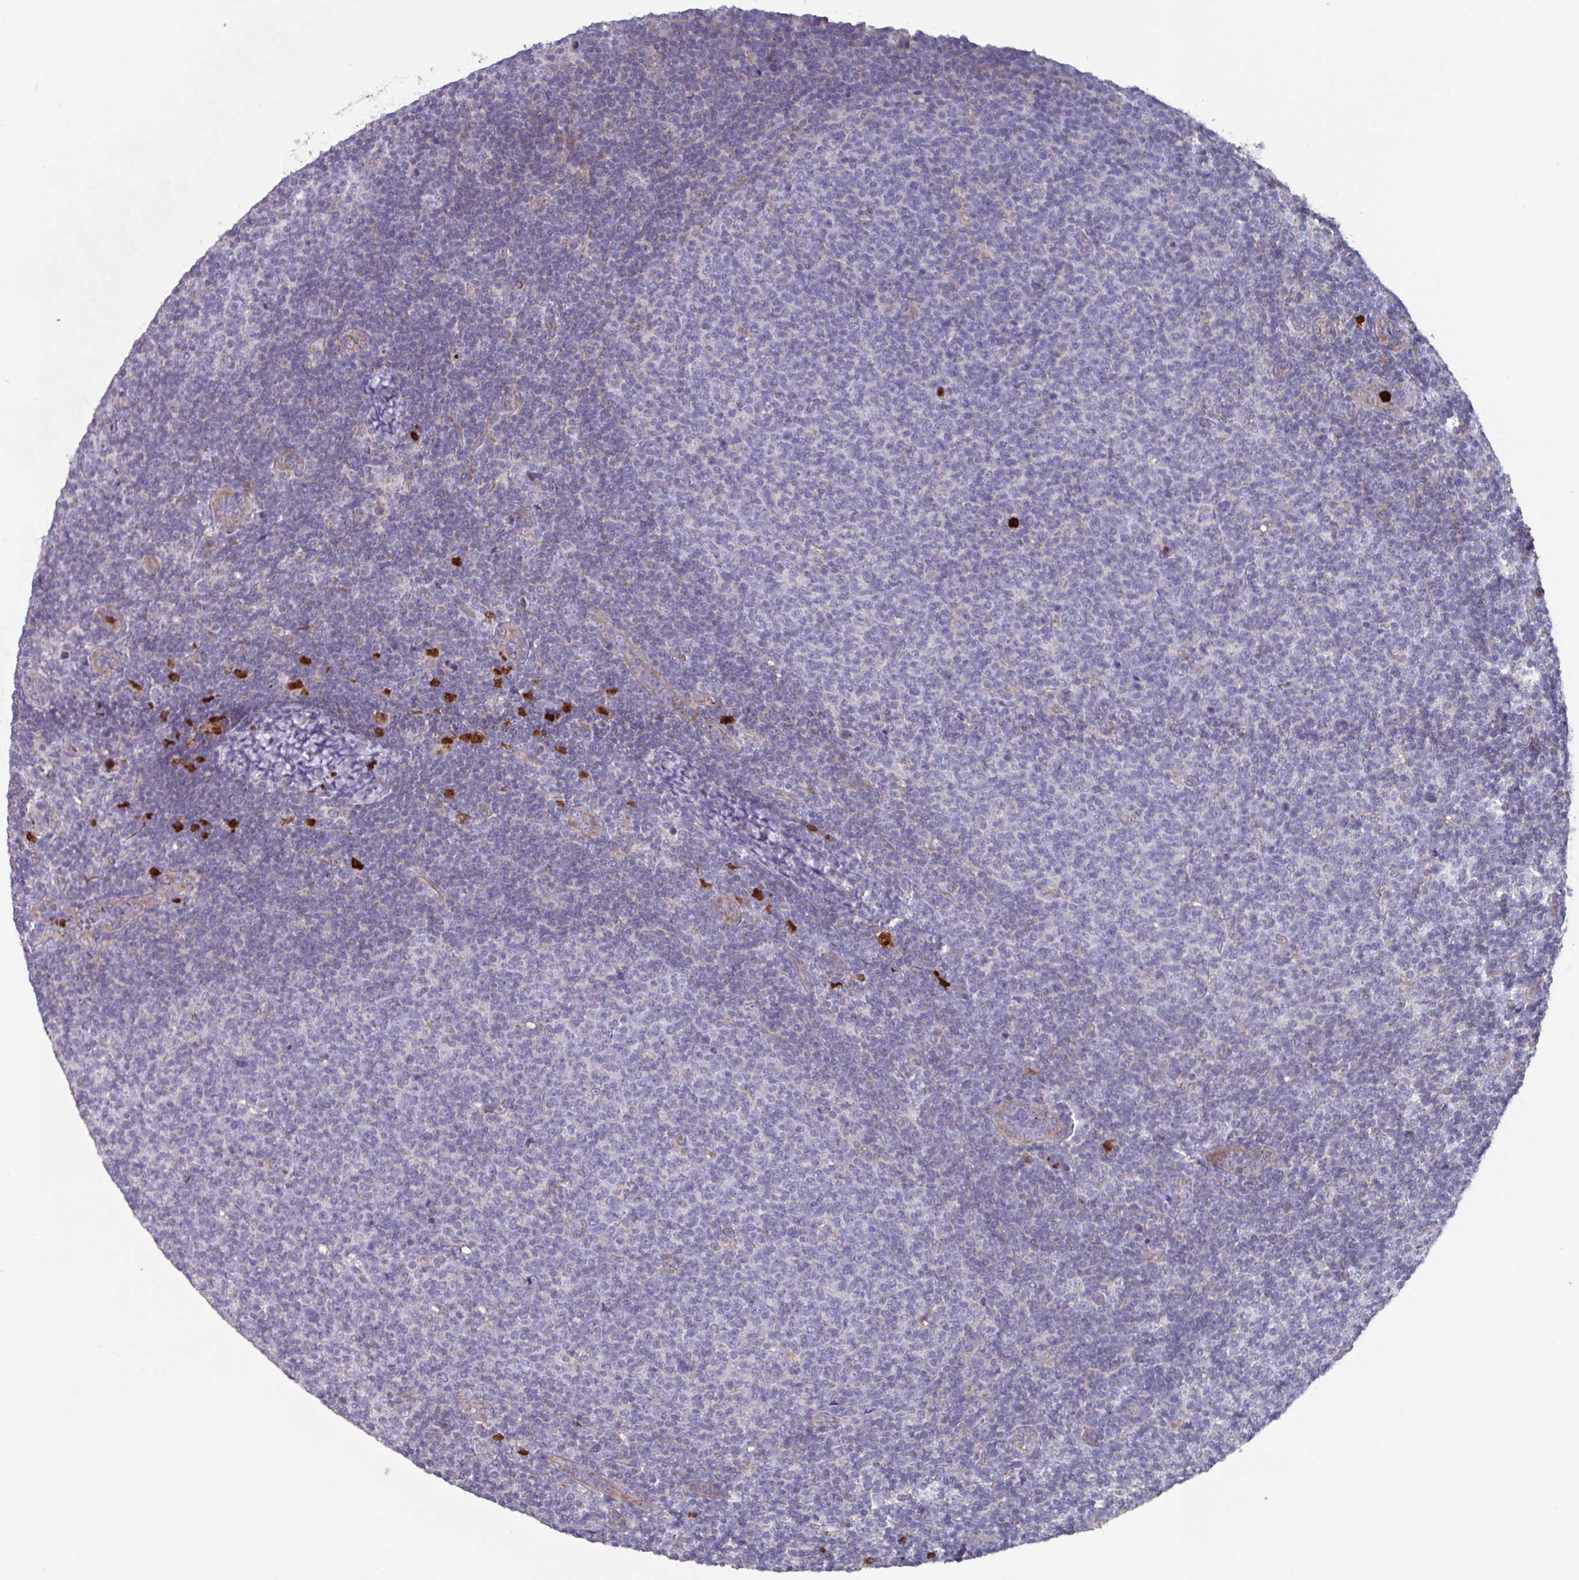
{"staining": {"intensity": "negative", "quantity": "none", "location": "none"}, "tissue": "lymphoma", "cell_type": "Tumor cells", "image_type": "cancer", "snomed": [{"axis": "morphology", "description": "Malignant lymphoma, non-Hodgkin's type, Low grade"}, {"axis": "topography", "description": "Lymph node"}], "caption": "Immunohistochemistry (IHC) of human lymphoma reveals no positivity in tumor cells. Nuclei are stained in blue.", "gene": "UQCC2", "patient": {"sex": "male", "age": 66}}